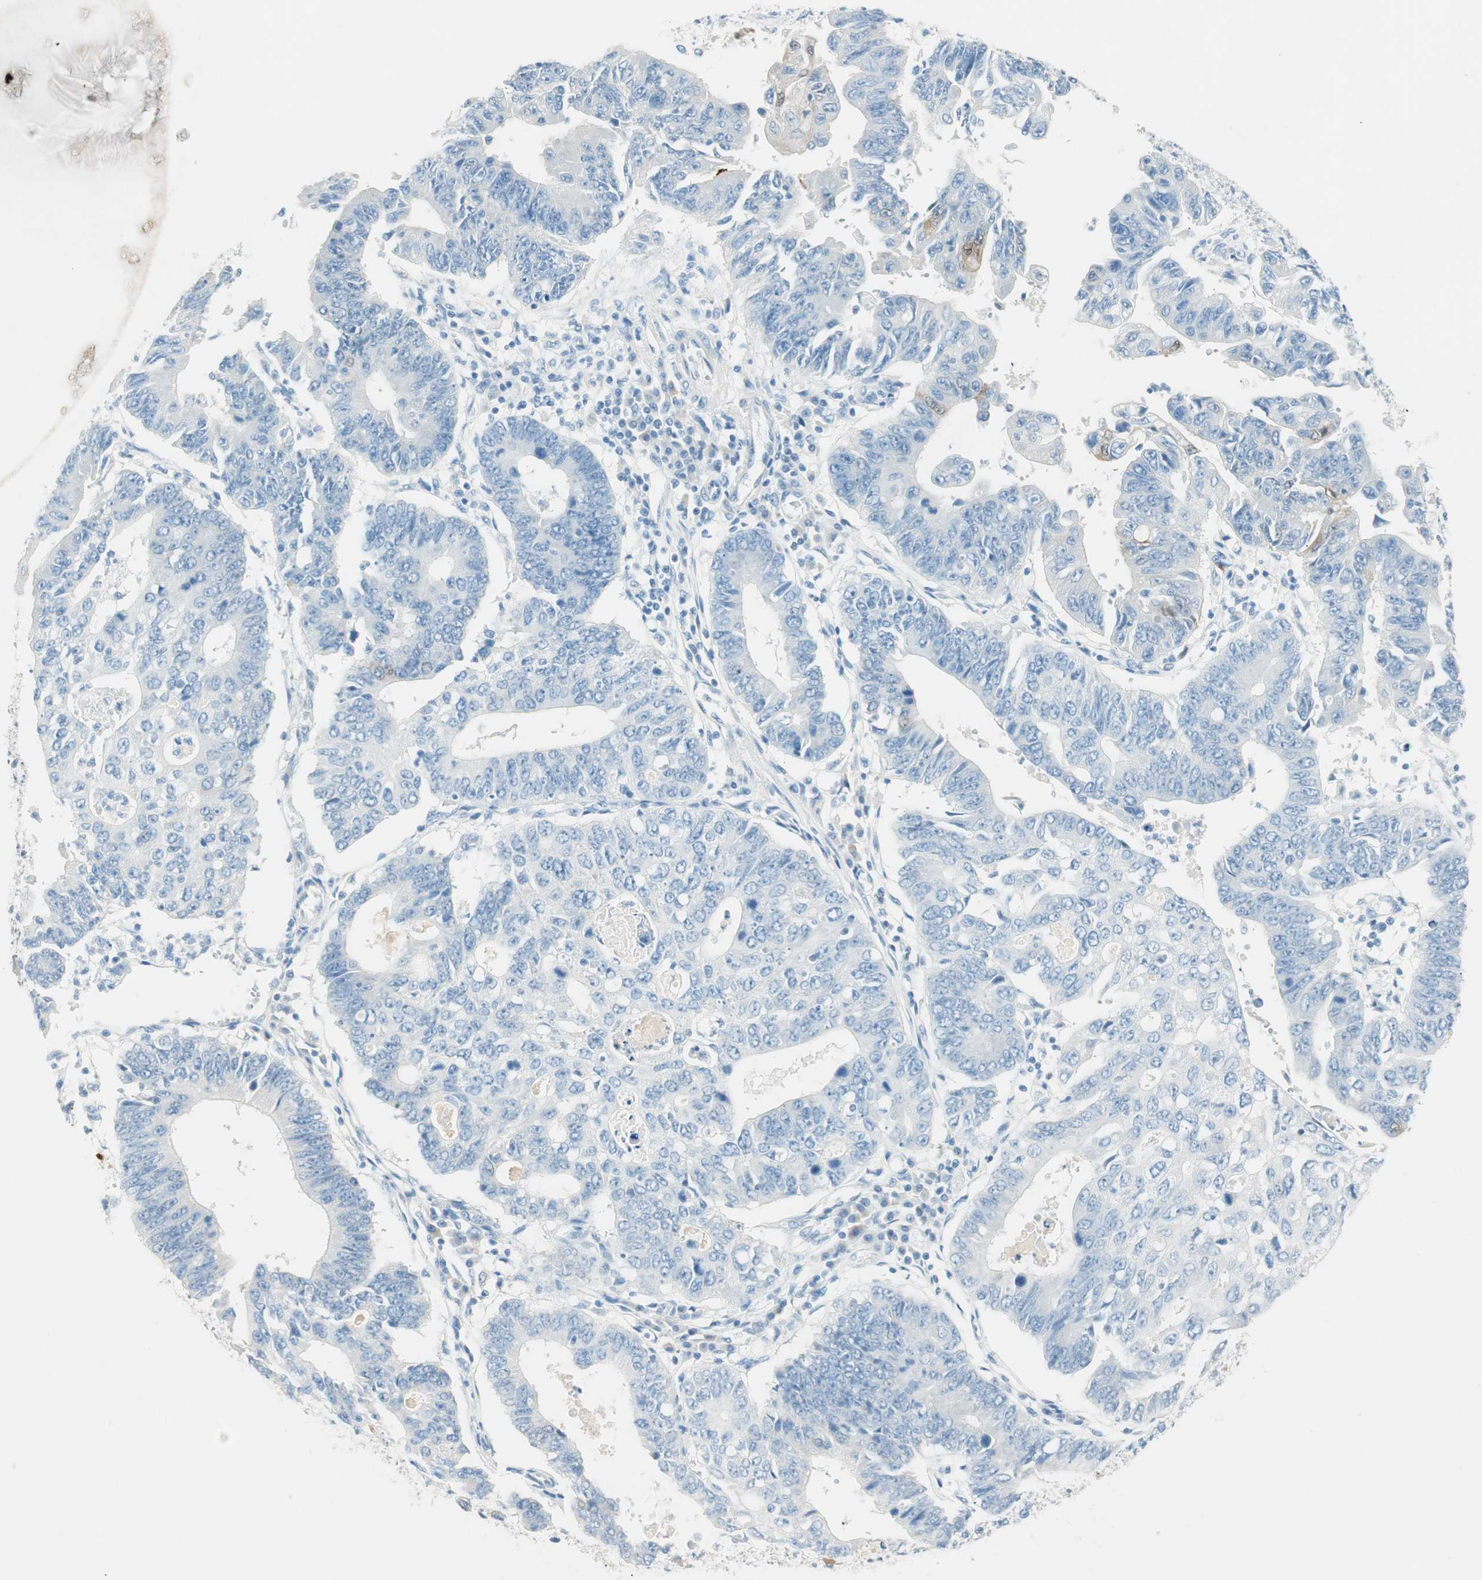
{"staining": {"intensity": "negative", "quantity": "none", "location": "none"}, "tissue": "stomach cancer", "cell_type": "Tumor cells", "image_type": "cancer", "snomed": [{"axis": "morphology", "description": "Adenocarcinoma, NOS"}, {"axis": "topography", "description": "Stomach"}], "caption": "Tumor cells are negative for brown protein staining in stomach cancer.", "gene": "HPGD", "patient": {"sex": "male", "age": 59}}